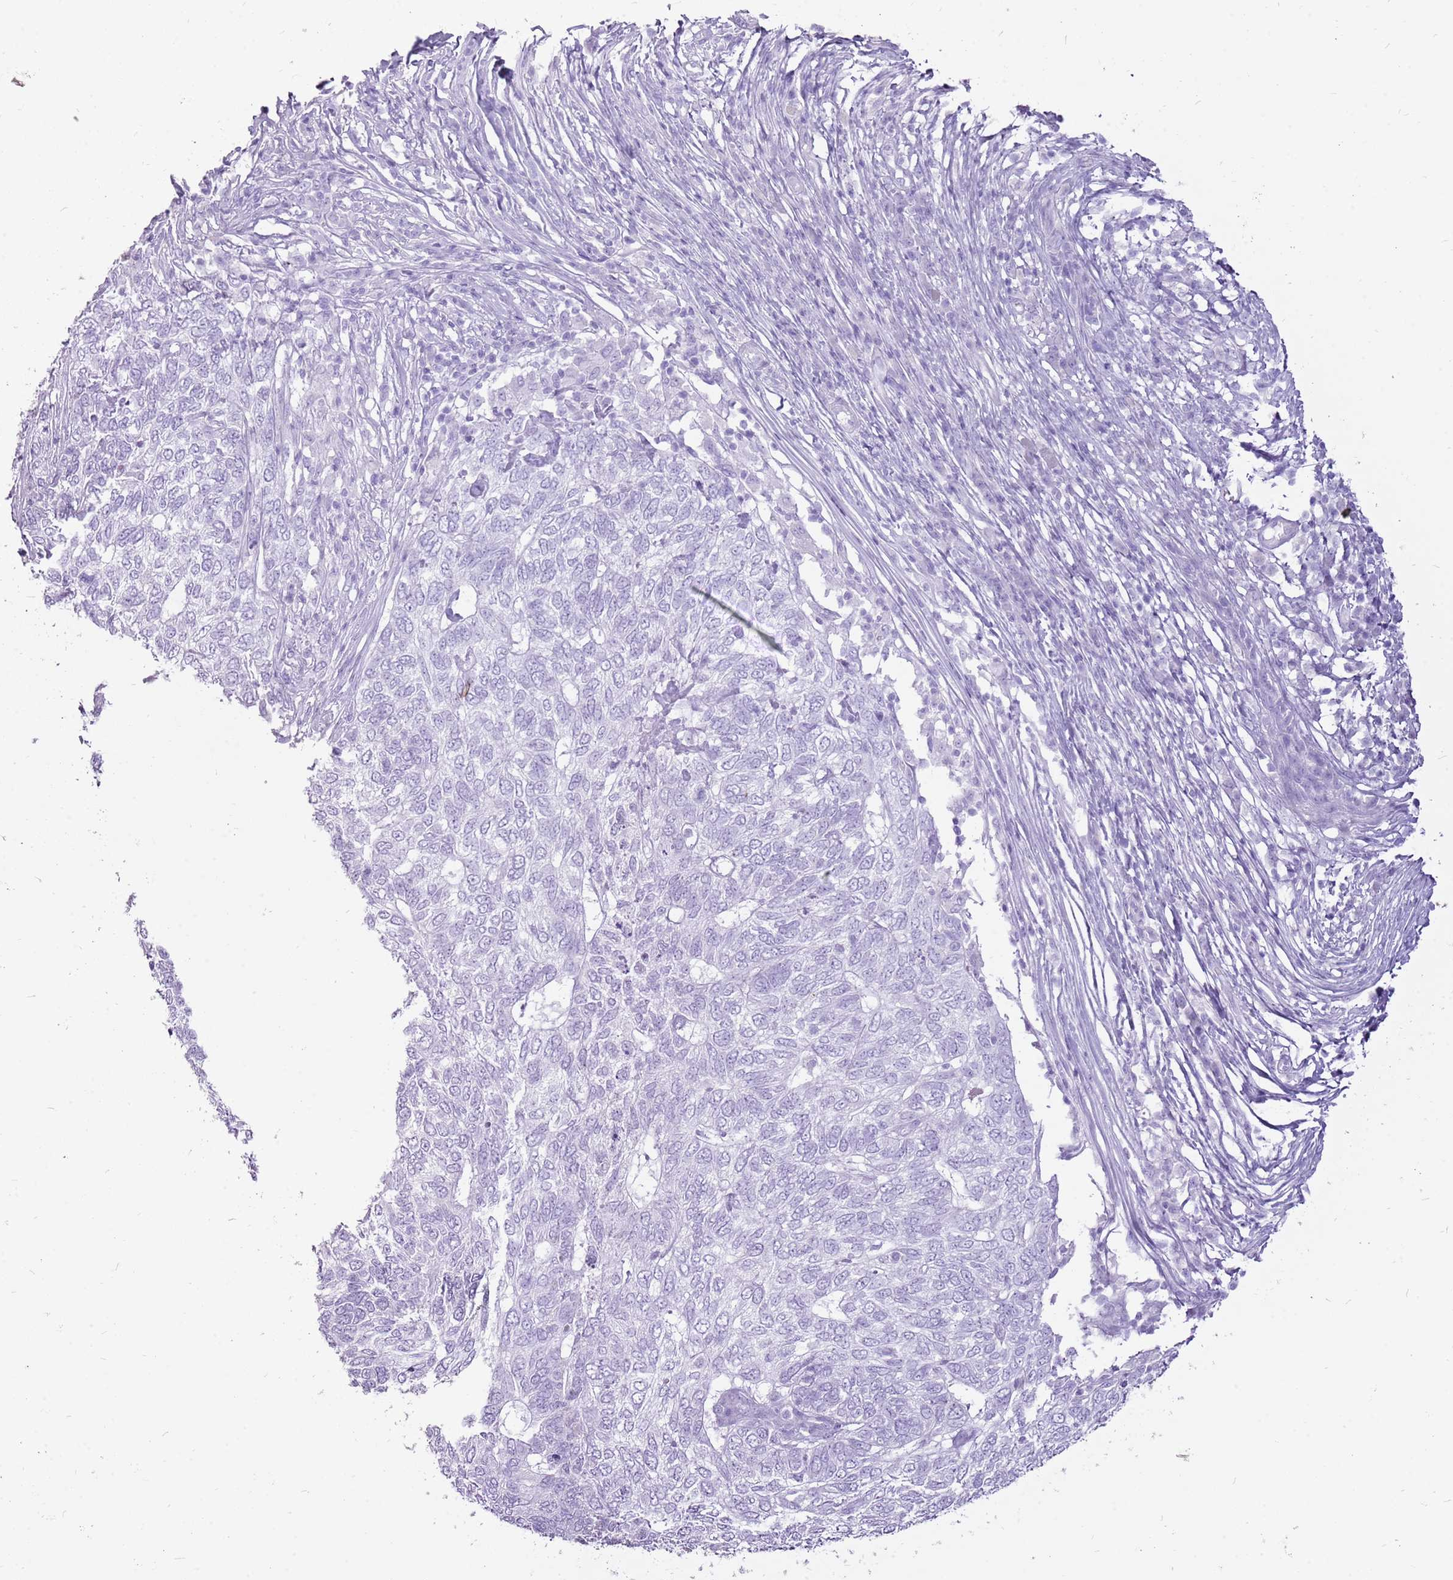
{"staining": {"intensity": "negative", "quantity": "none", "location": "none"}, "tissue": "skin cancer", "cell_type": "Tumor cells", "image_type": "cancer", "snomed": [{"axis": "morphology", "description": "Basal cell carcinoma"}, {"axis": "topography", "description": "Skin"}], "caption": "Protein analysis of skin cancer shows no significant staining in tumor cells.", "gene": "CNFN", "patient": {"sex": "female", "age": 65}}